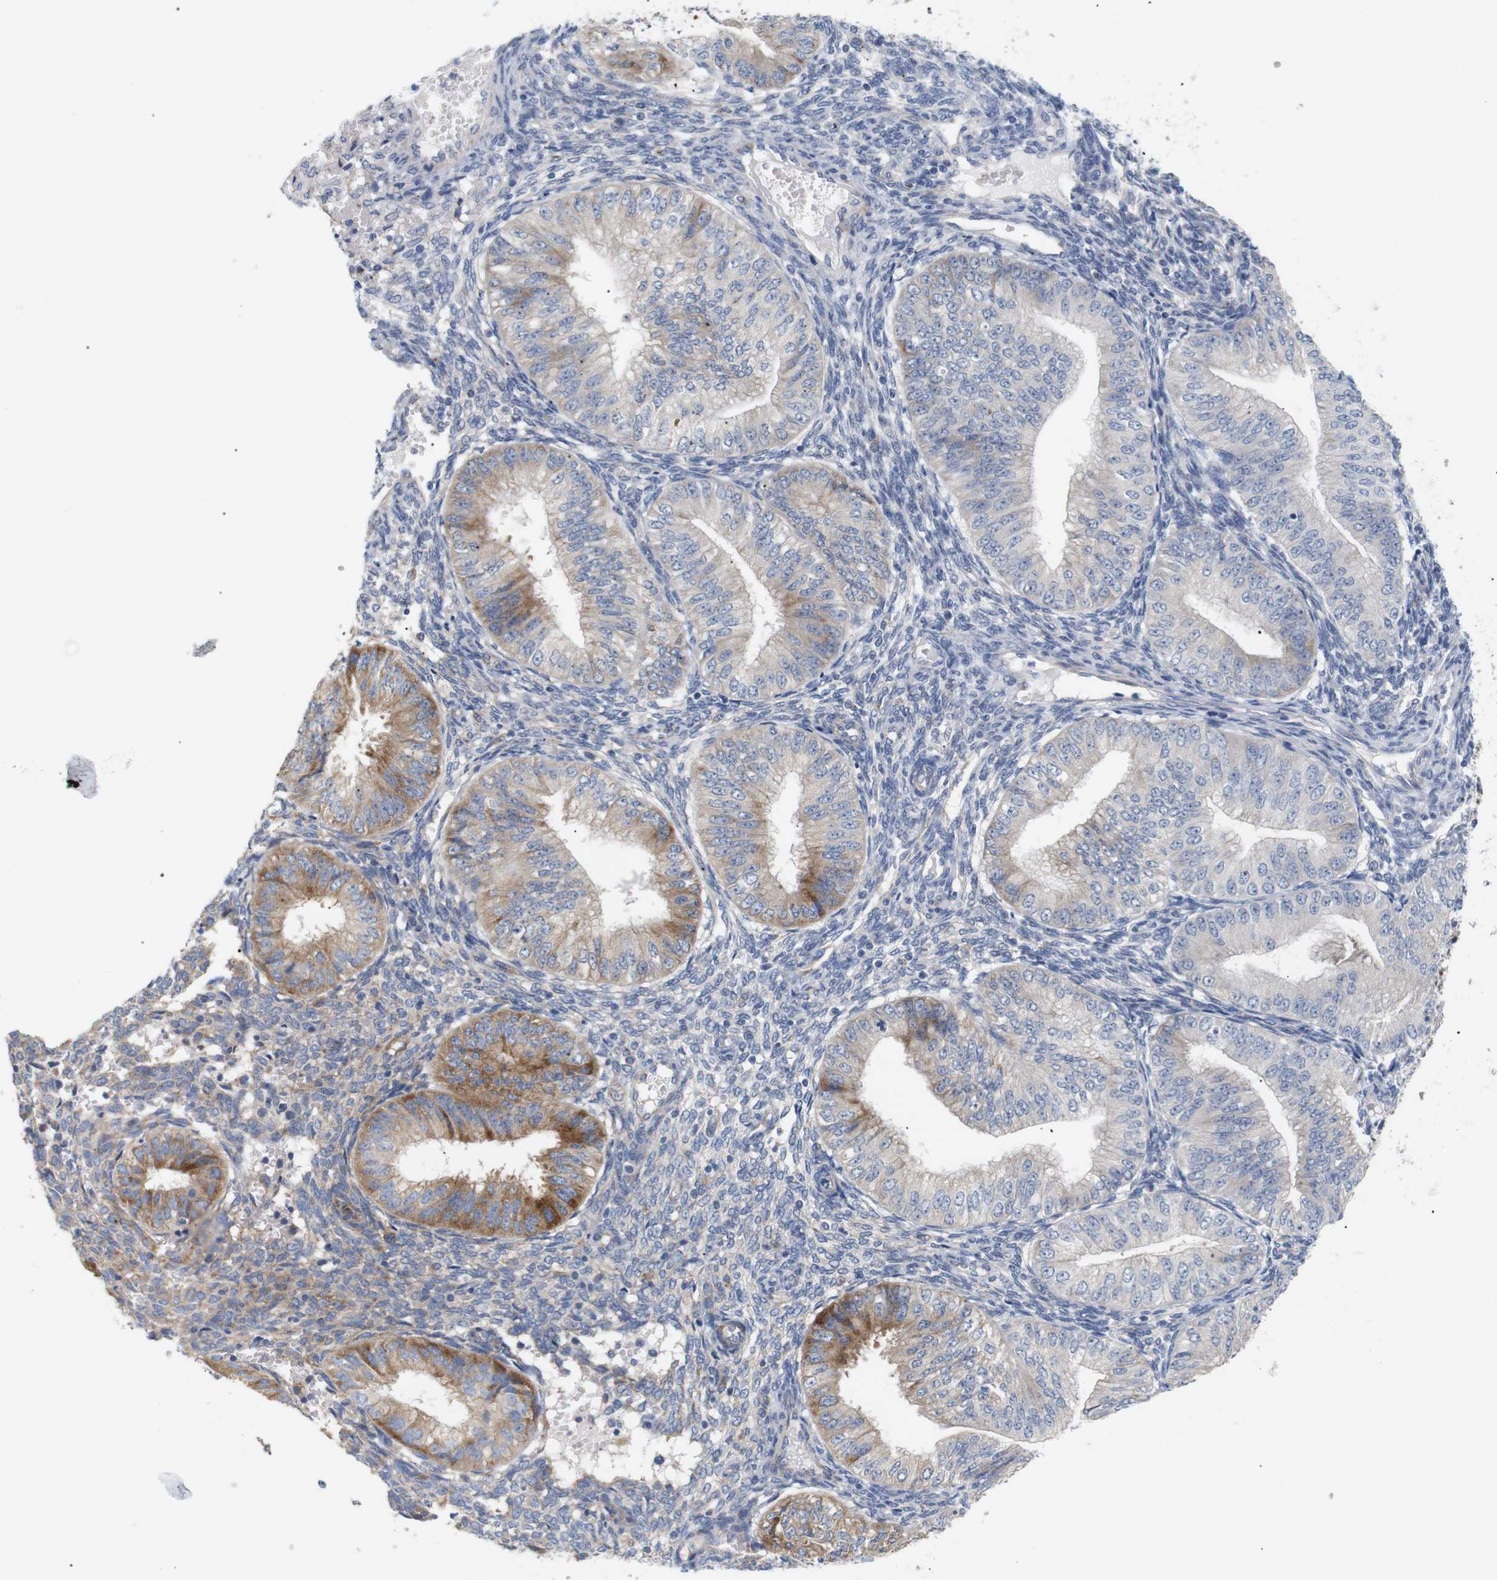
{"staining": {"intensity": "moderate", "quantity": "25%-75%", "location": "cytoplasmic/membranous"}, "tissue": "endometrial cancer", "cell_type": "Tumor cells", "image_type": "cancer", "snomed": [{"axis": "morphology", "description": "Normal tissue, NOS"}, {"axis": "morphology", "description": "Adenocarcinoma, NOS"}, {"axis": "topography", "description": "Endometrium"}], "caption": "Protein staining reveals moderate cytoplasmic/membranous positivity in approximately 25%-75% of tumor cells in adenocarcinoma (endometrial).", "gene": "TRIM5", "patient": {"sex": "female", "age": 53}}